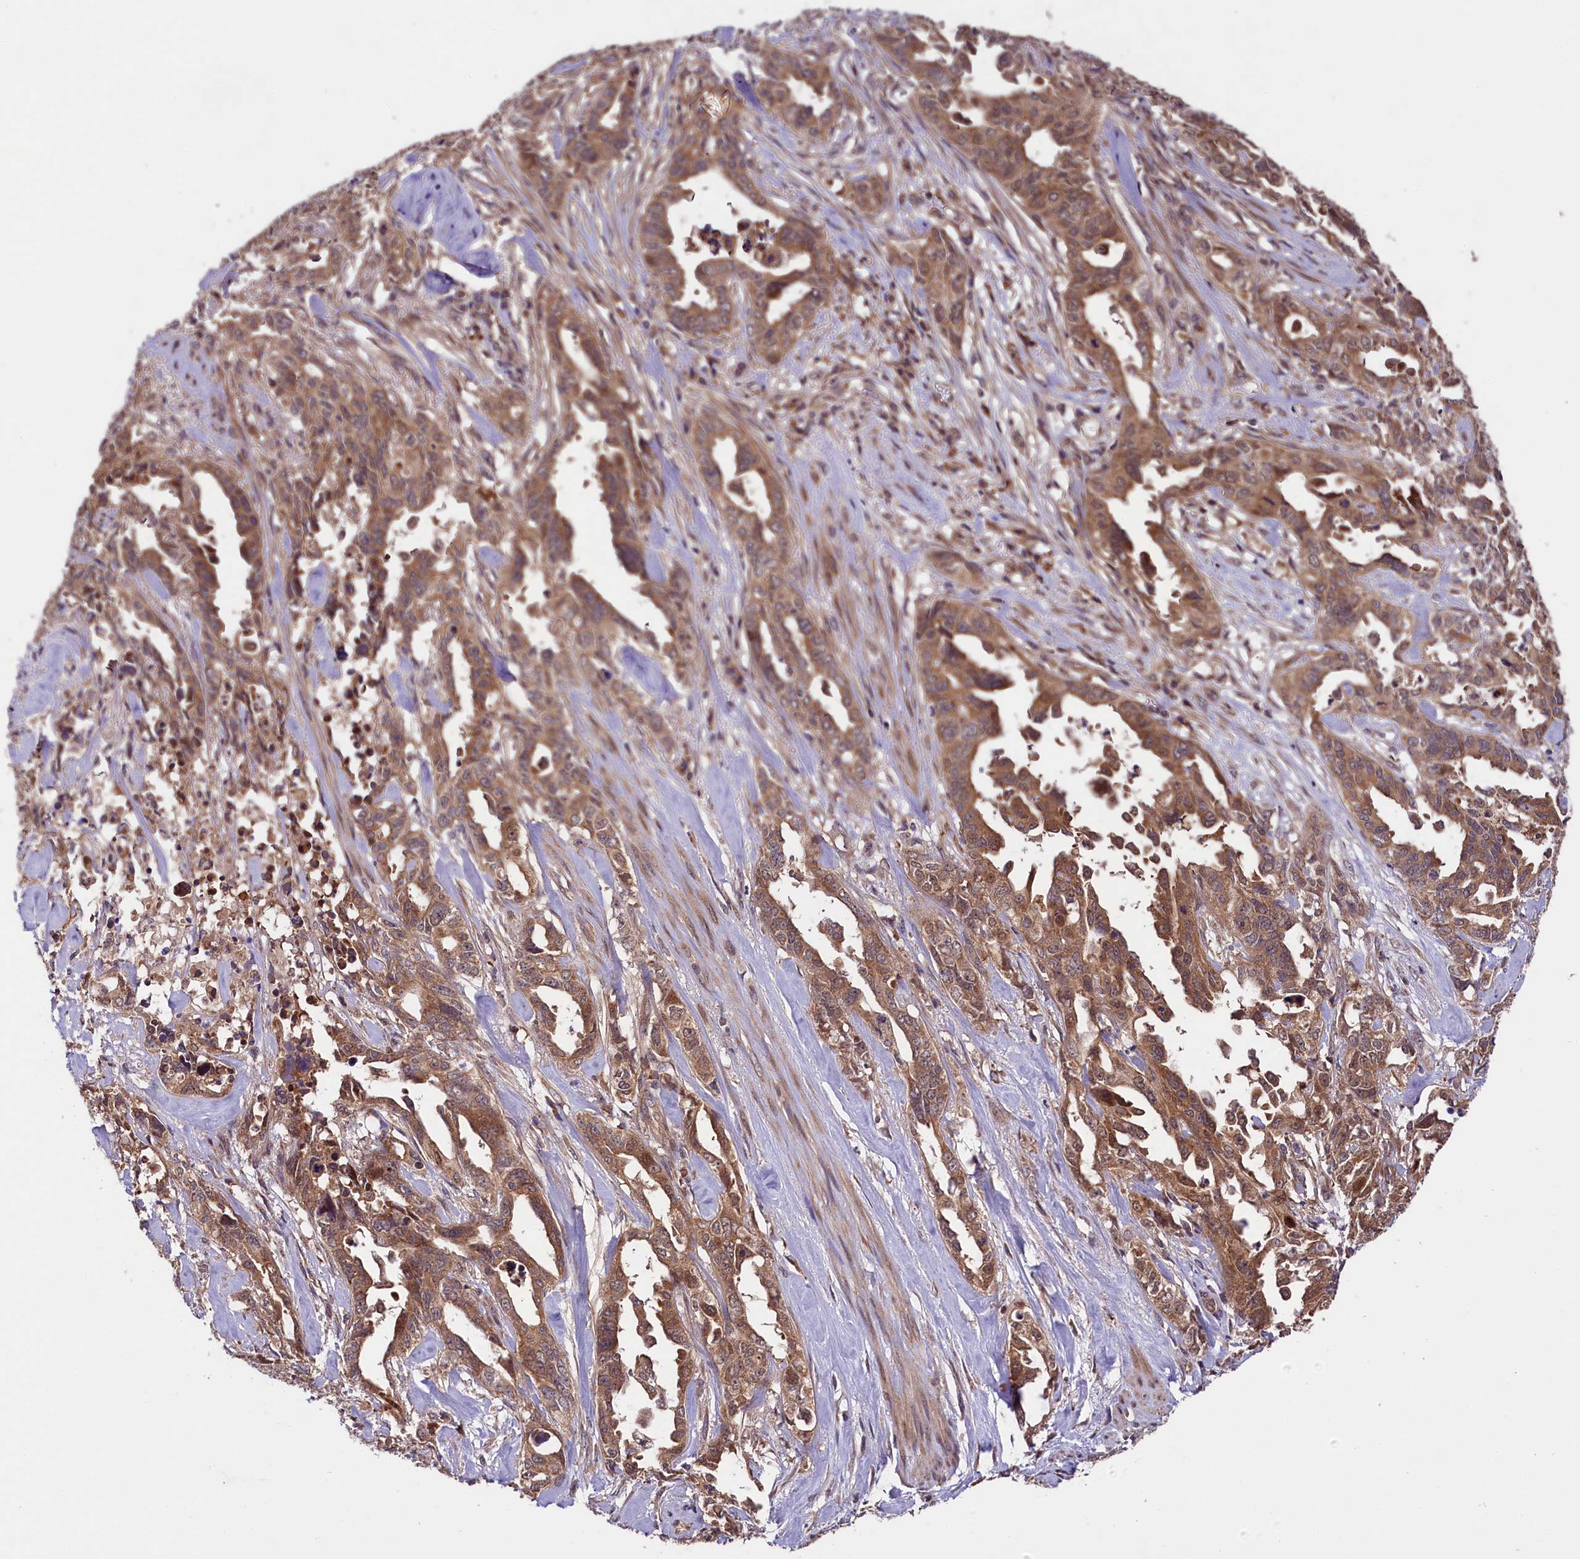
{"staining": {"intensity": "moderate", "quantity": ">75%", "location": "cytoplasmic/membranous"}, "tissue": "endometrial cancer", "cell_type": "Tumor cells", "image_type": "cancer", "snomed": [{"axis": "morphology", "description": "Adenocarcinoma, NOS"}, {"axis": "topography", "description": "Endometrium"}], "caption": "Tumor cells show medium levels of moderate cytoplasmic/membranous positivity in about >75% of cells in endometrial cancer.", "gene": "DOHH", "patient": {"sex": "female", "age": 65}}